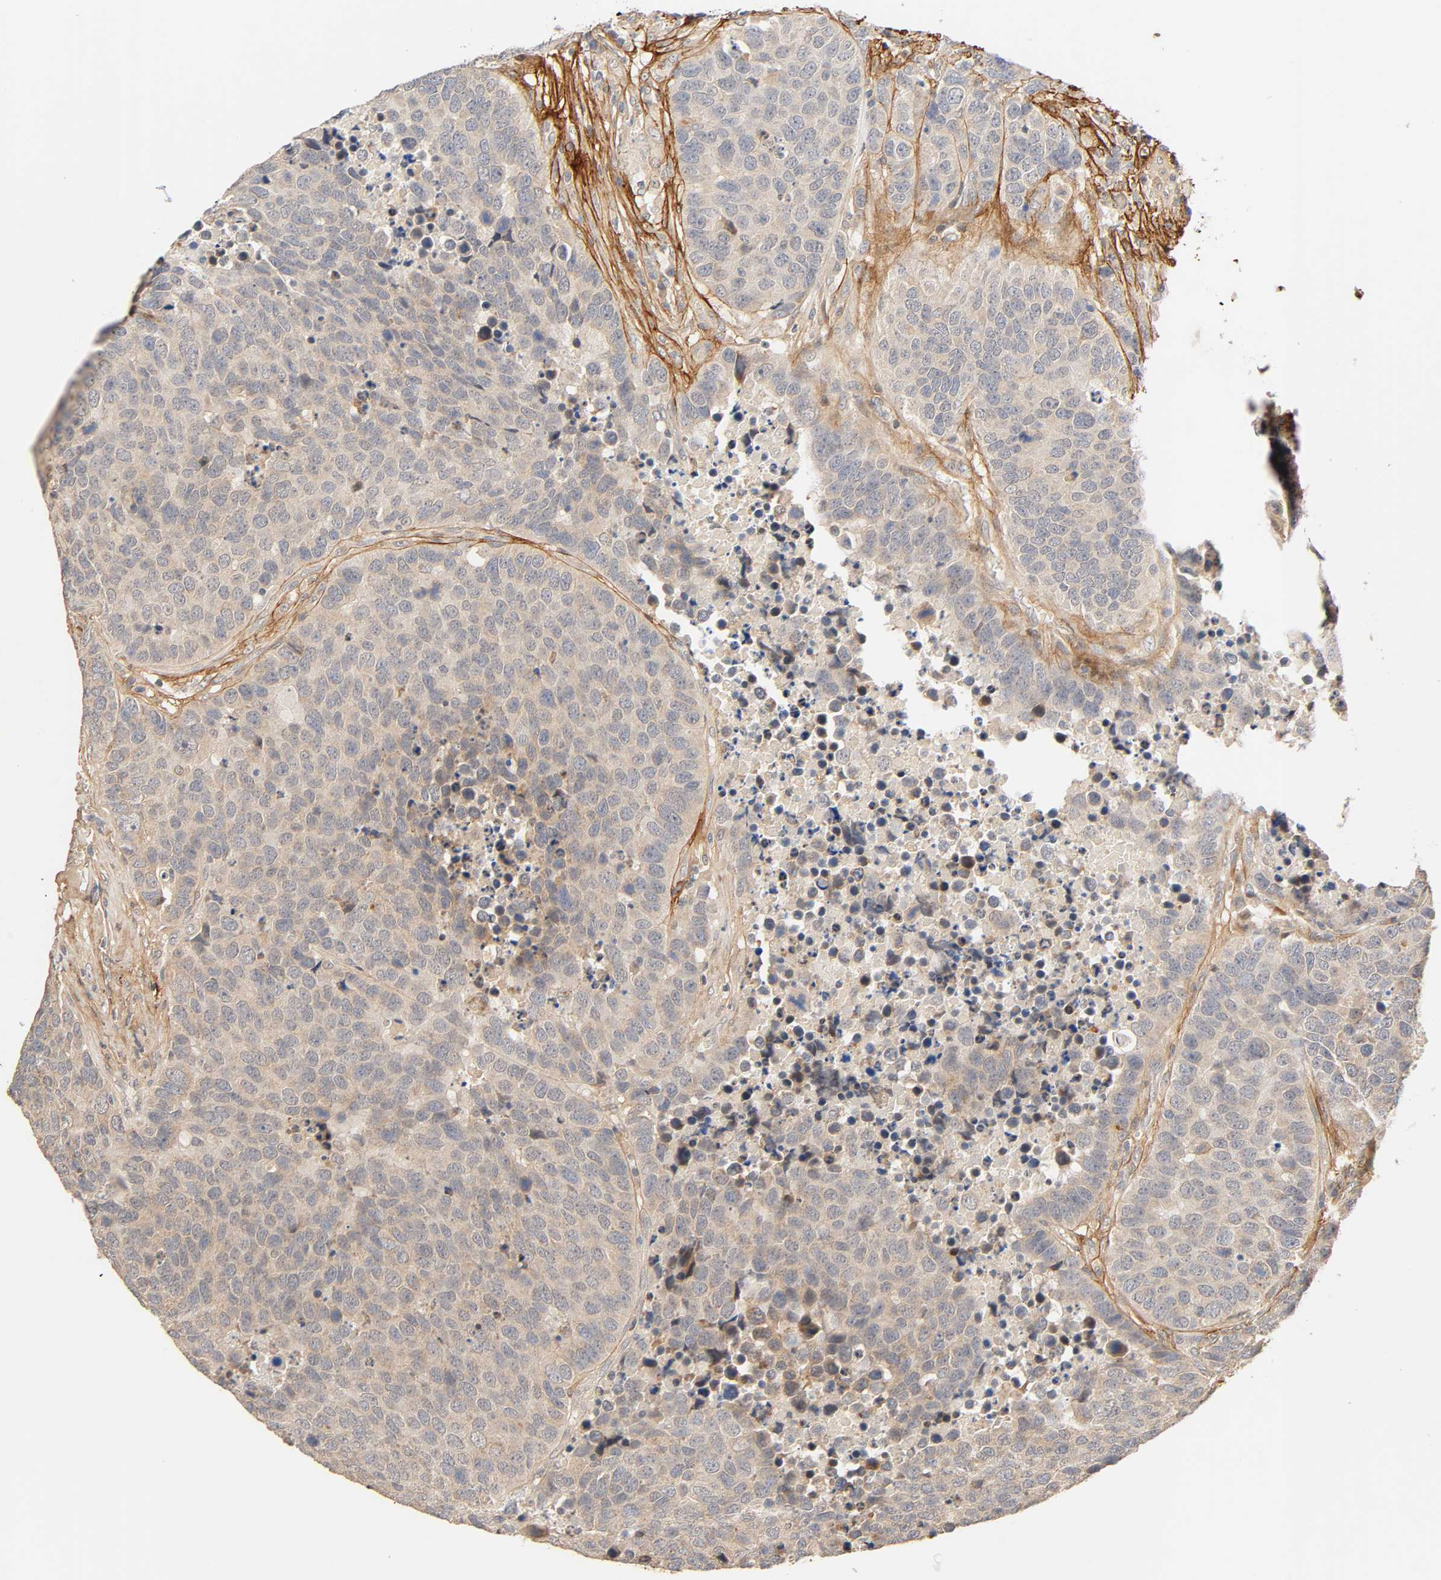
{"staining": {"intensity": "weak", "quantity": "<25%", "location": "cytoplasmic/membranous"}, "tissue": "carcinoid", "cell_type": "Tumor cells", "image_type": "cancer", "snomed": [{"axis": "morphology", "description": "Carcinoid, malignant, NOS"}, {"axis": "topography", "description": "Lung"}], "caption": "The photomicrograph exhibits no staining of tumor cells in carcinoid (malignant).", "gene": "CACNA1G", "patient": {"sex": "male", "age": 60}}